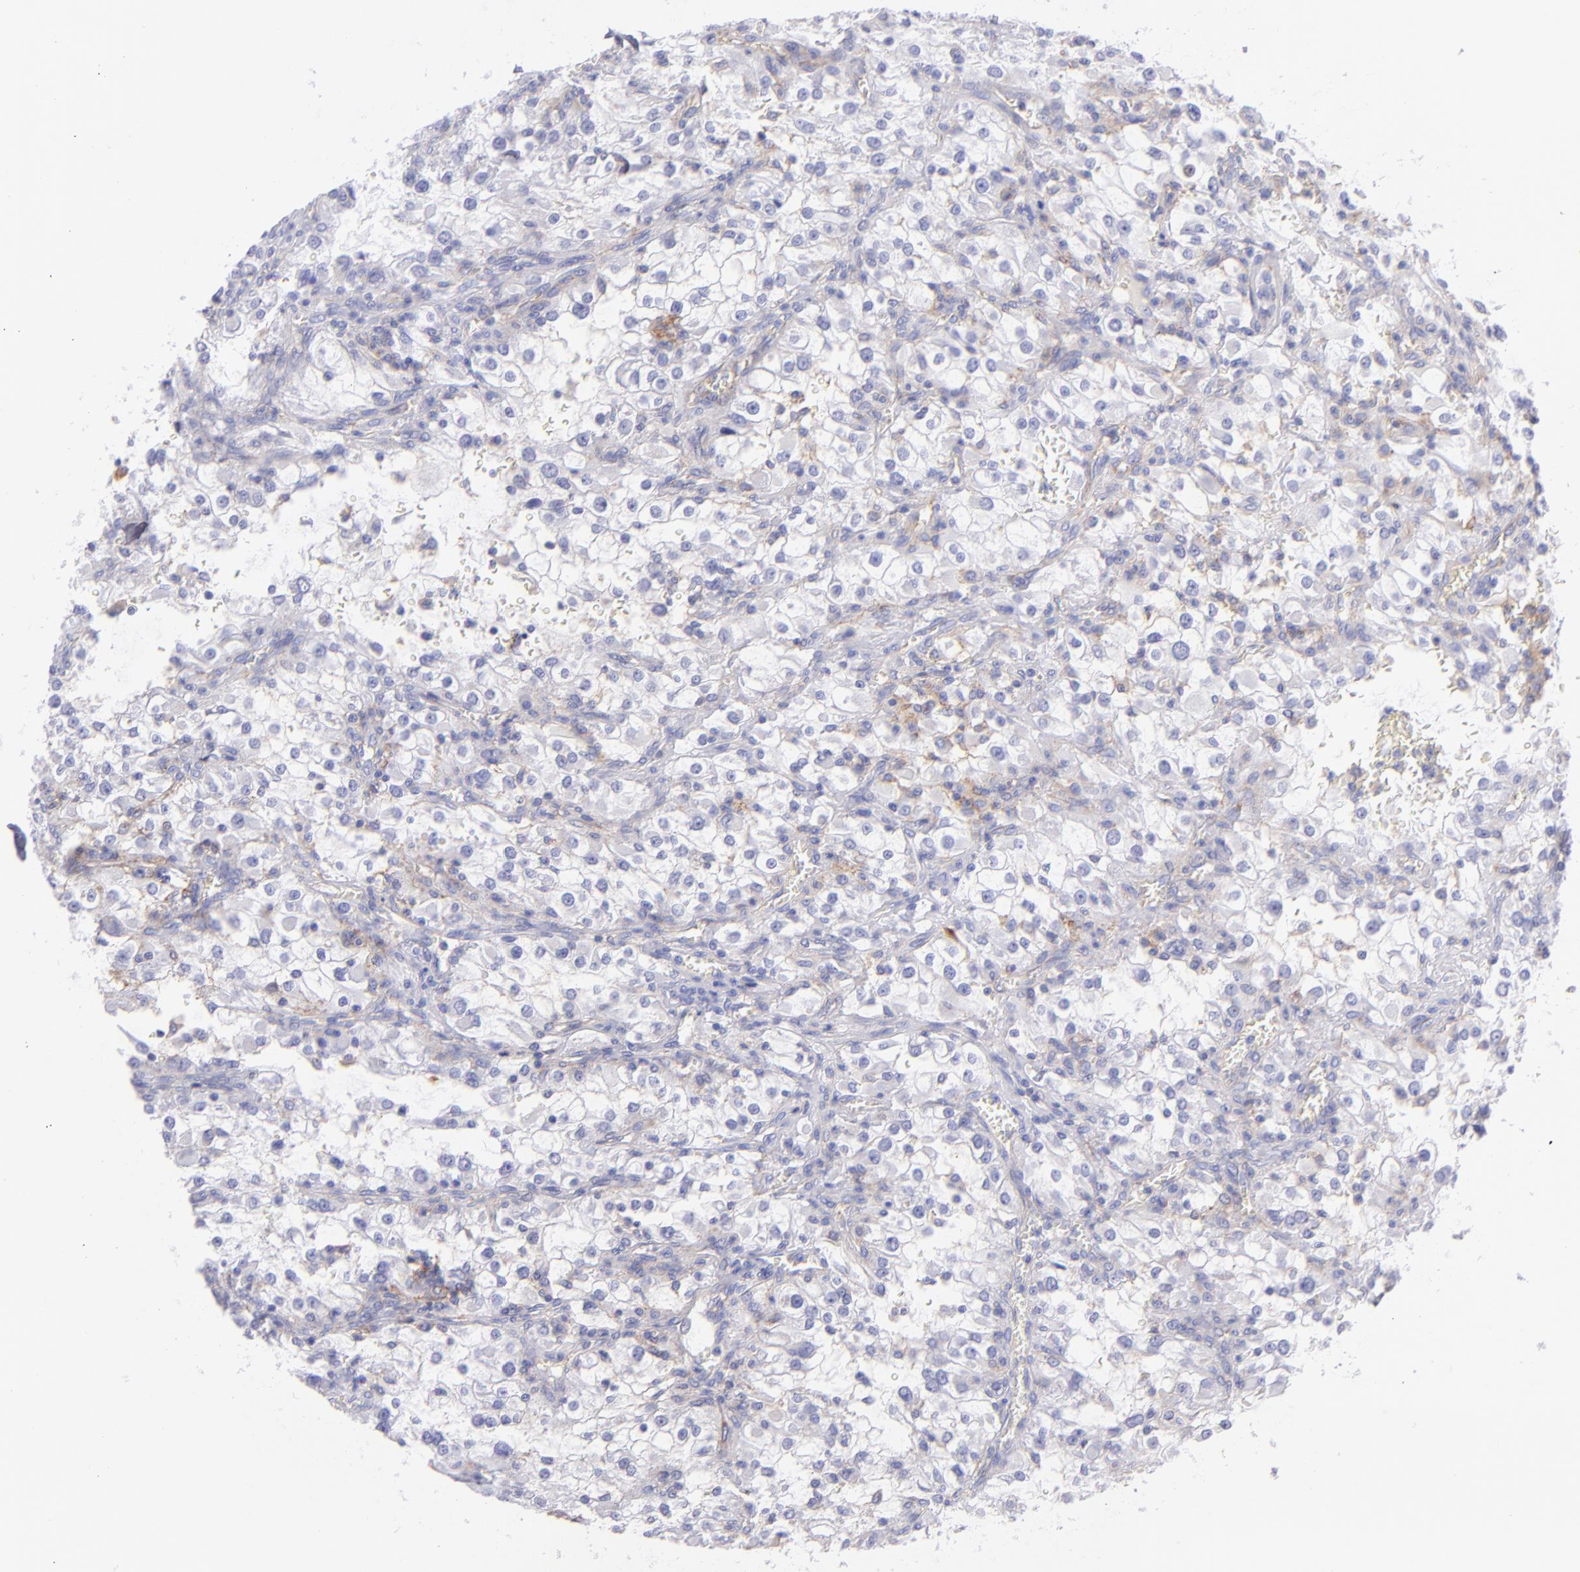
{"staining": {"intensity": "negative", "quantity": "none", "location": "none"}, "tissue": "renal cancer", "cell_type": "Tumor cells", "image_type": "cancer", "snomed": [{"axis": "morphology", "description": "Adenocarcinoma, NOS"}, {"axis": "topography", "description": "Kidney"}], "caption": "There is no significant positivity in tumor cells of renal cancer (adenocarcinoma). Nuclei are stained in blue.", "gene": "CD81", "patient": {"sex": "female", "age": 52}}